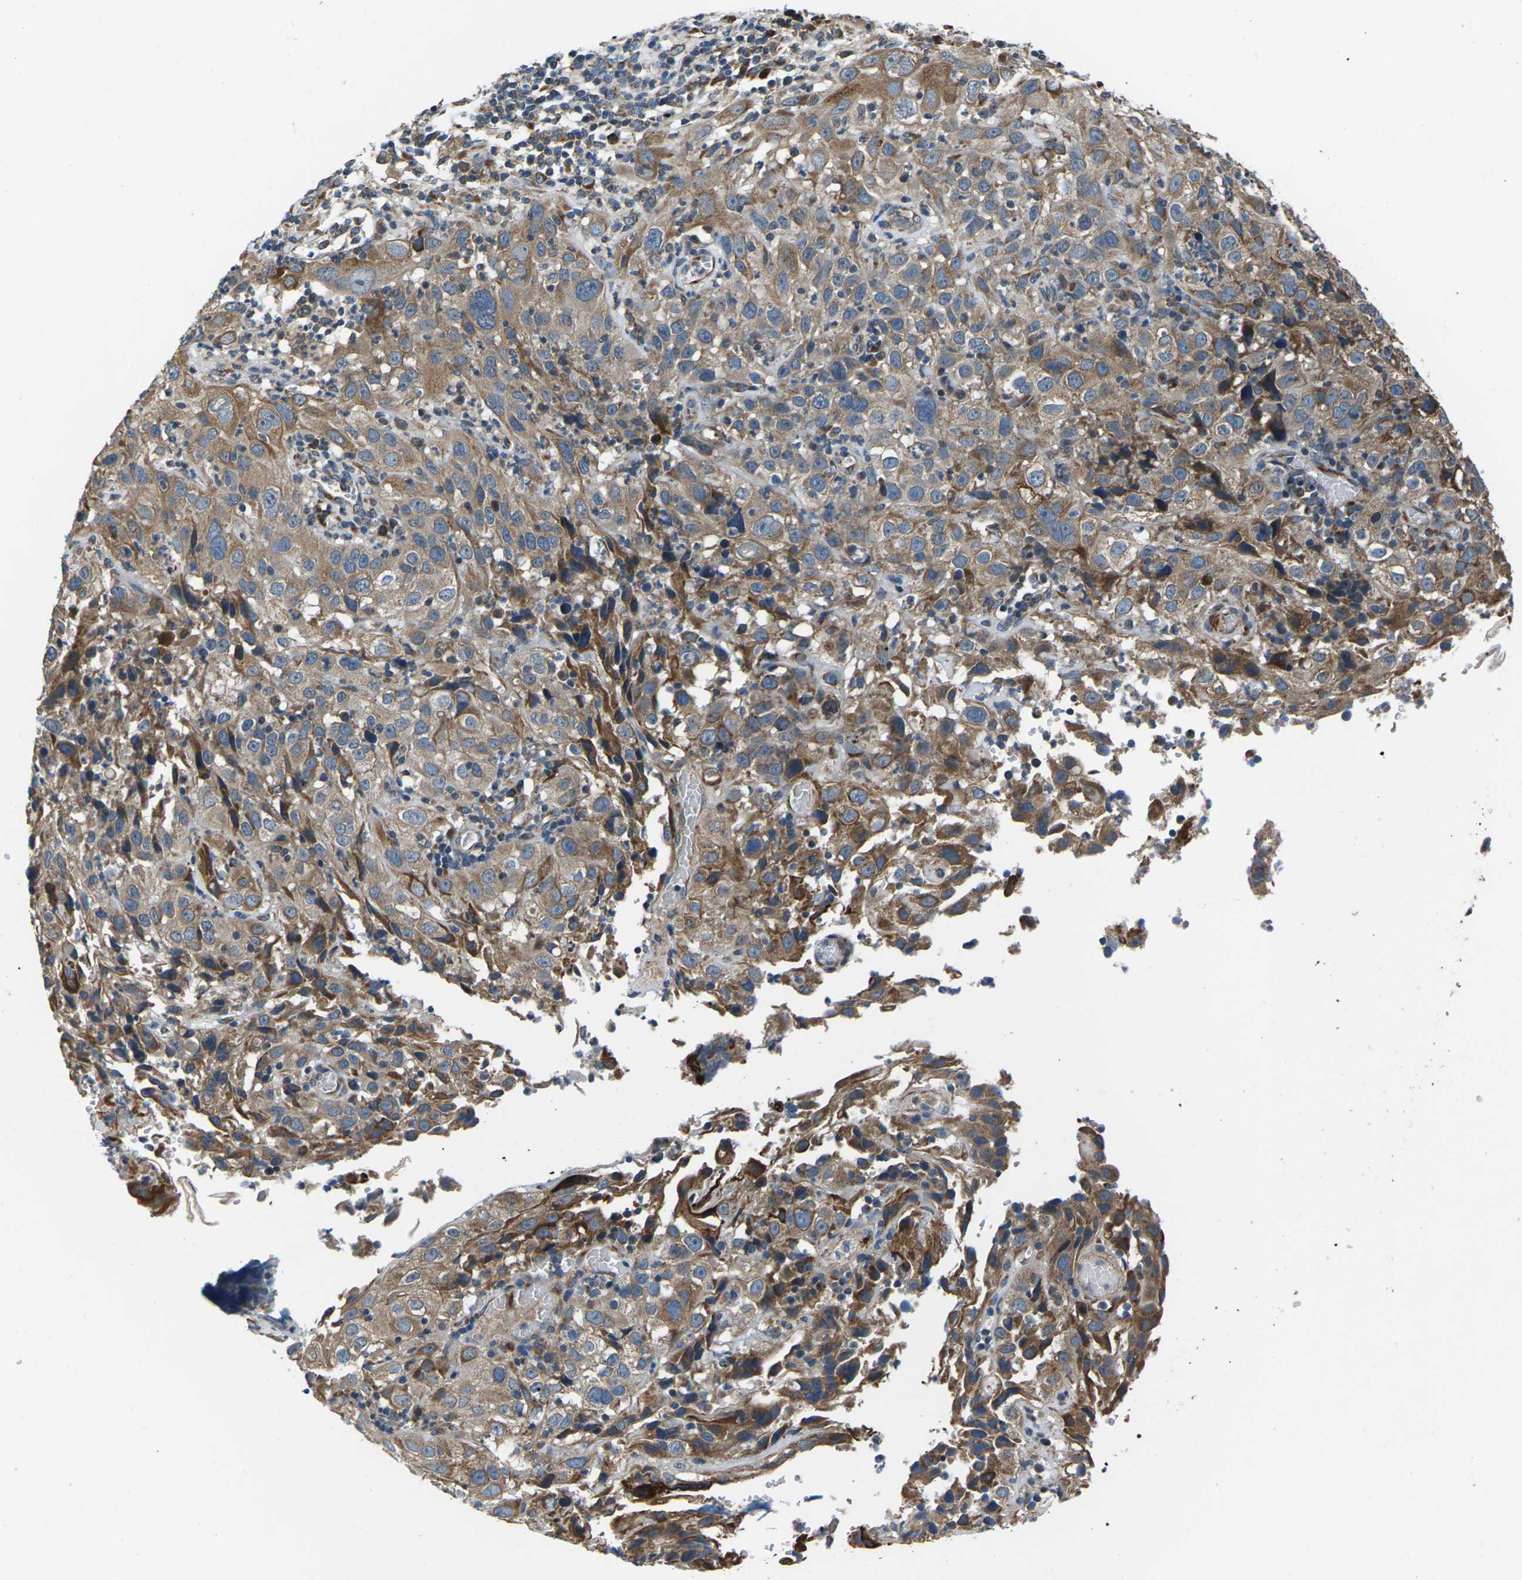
{"staining": {"intensity": "moderate", "quantity": ">75%", "location": "cytoplasmic/membranous"}, "tissue": "cervical cancer", "cell_type": "Tumor cells", "image_type": "cancer", "snomed": [{"axis": "morphology", "description": "Squamous cell carcinoma, NOS"}, {"axis": "topography", "description": "Cervix"}], "caption": "Immunohistochemistry (IHC) photomicrograph of cervical cancer (squamous cell carcinoma) stained for a protein (brown), which shows medium levels of moderate cytoplasmic/membranous positivity in about >75% of tumor cells.", "gene": "GABRP", "patient": {"sex": "female", "age": 32}}